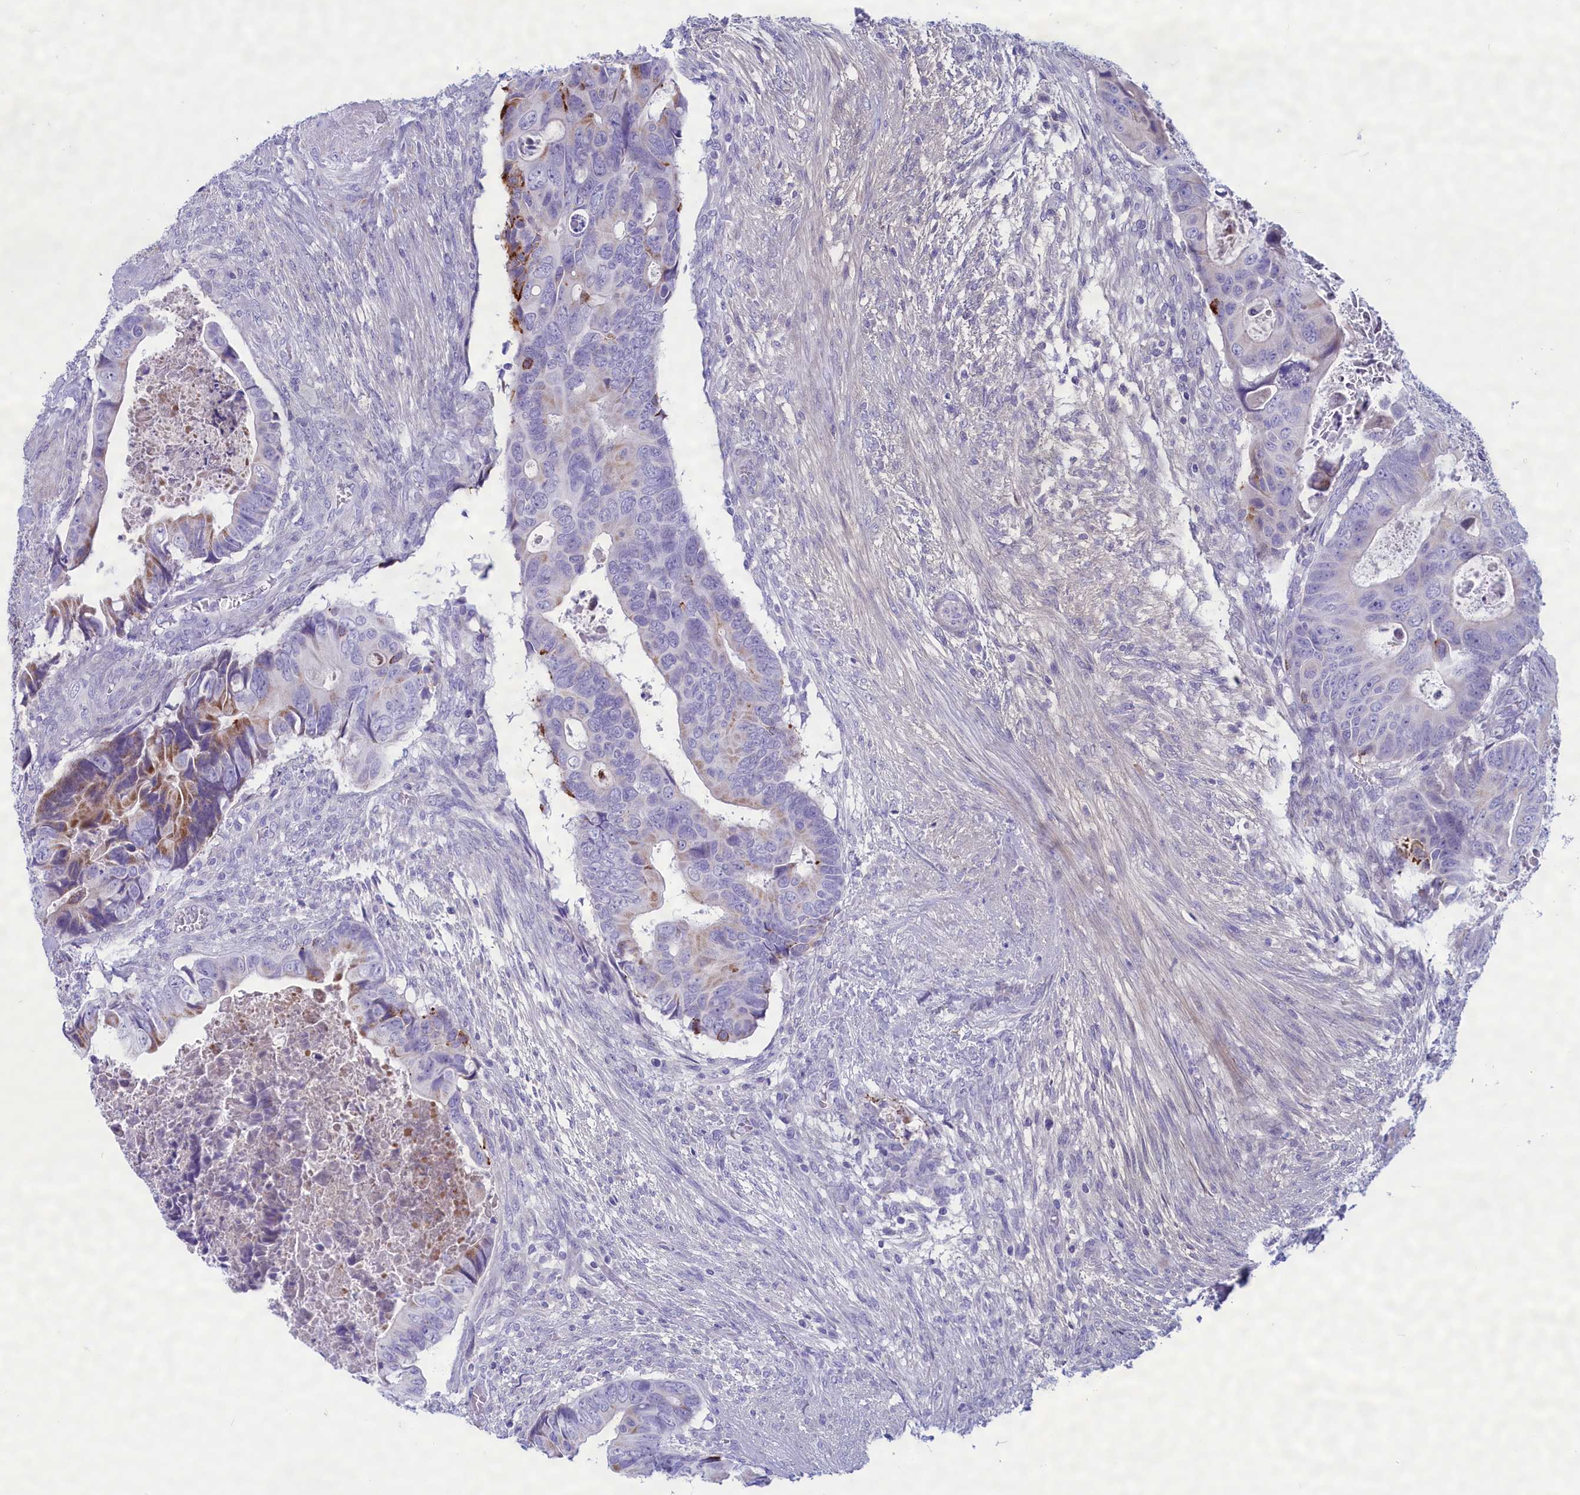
{"staining": {"intensity": "moderate", "quantity": "<25%", "location": "cytoplasmic/membranous"}, "tissue": "colorectal cancer", "cell_type": "Tumor cells", "image_type": "cancer", "snomed": [{"axis": "morphology", "description": "Adenocarcinoma, NOS"}, {"axis": "topography", "description": "Rectum"}], "caption": "A brown stain highlights moderate cytoplasmic/membranous positivity of a protein in human colorectal adenocarcinoma tumor cells. (DAB (3,3'-diaminobenzidine) = brown stain, brightfield microscopy at high magnification).", "gene": "MPV17L2", "patient": {"sex": "female", "age": 78}}